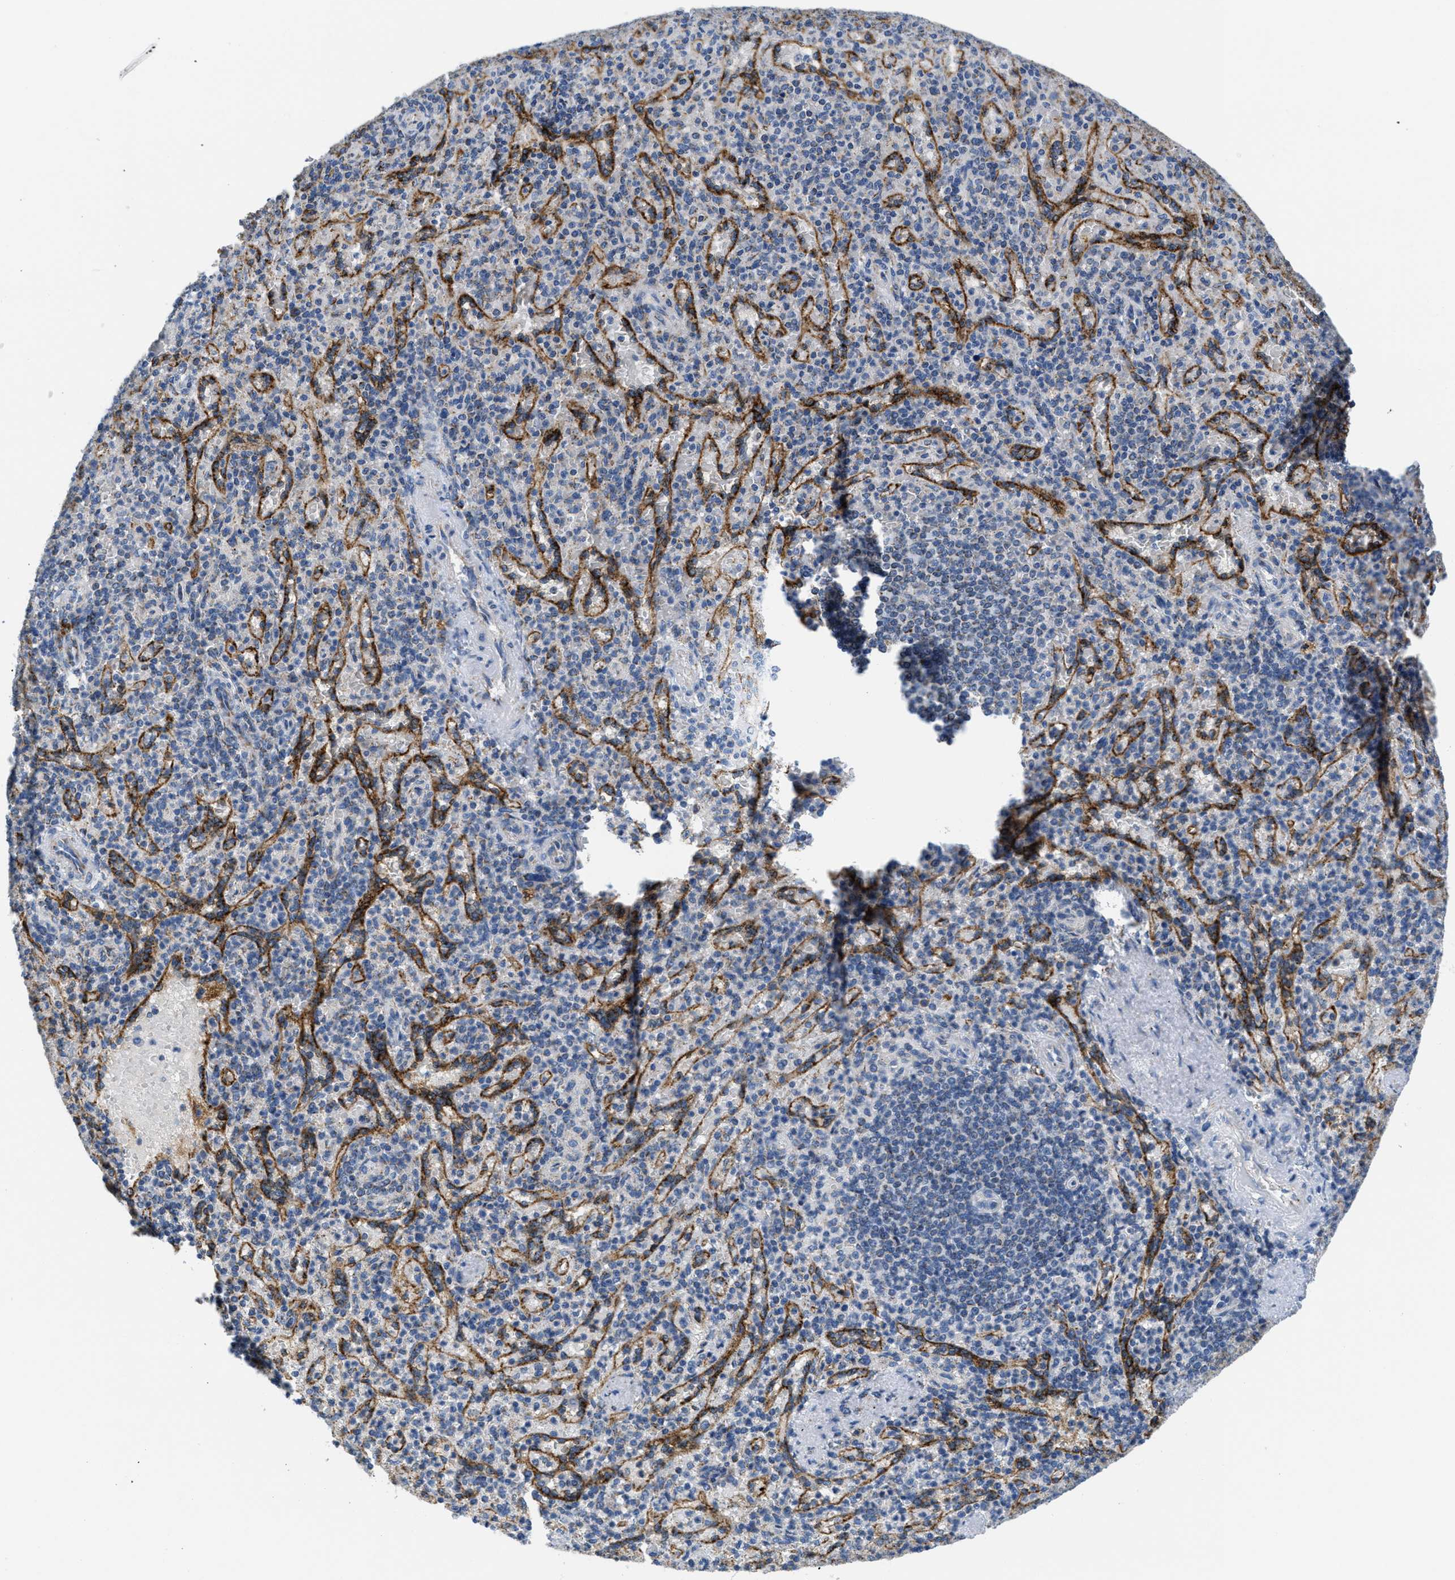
{"staining": {"intensity": "weak", "quantity": "25%-75%", "location": "cytoplasmic/membranous"}, "tissue": "spleen", "cell_type": "Cells in red pulp", "image_type": "normal", "snomed": [{"axis": "morphology", "description": "Normal tissue, NOS"}, {"axis": "topography", "description": "Spleen"}], "caption": "Immunohistochemistry of benign spleen exhibits low levels of weak cytoplasmic/membranous expression in about 25%-75% of cells in red pulp. (brown staining indicates protein expression, while blue staining denotes nuclei).", "gene": "KCNJ5", "patient": {"sex": "female", "age": 74}}